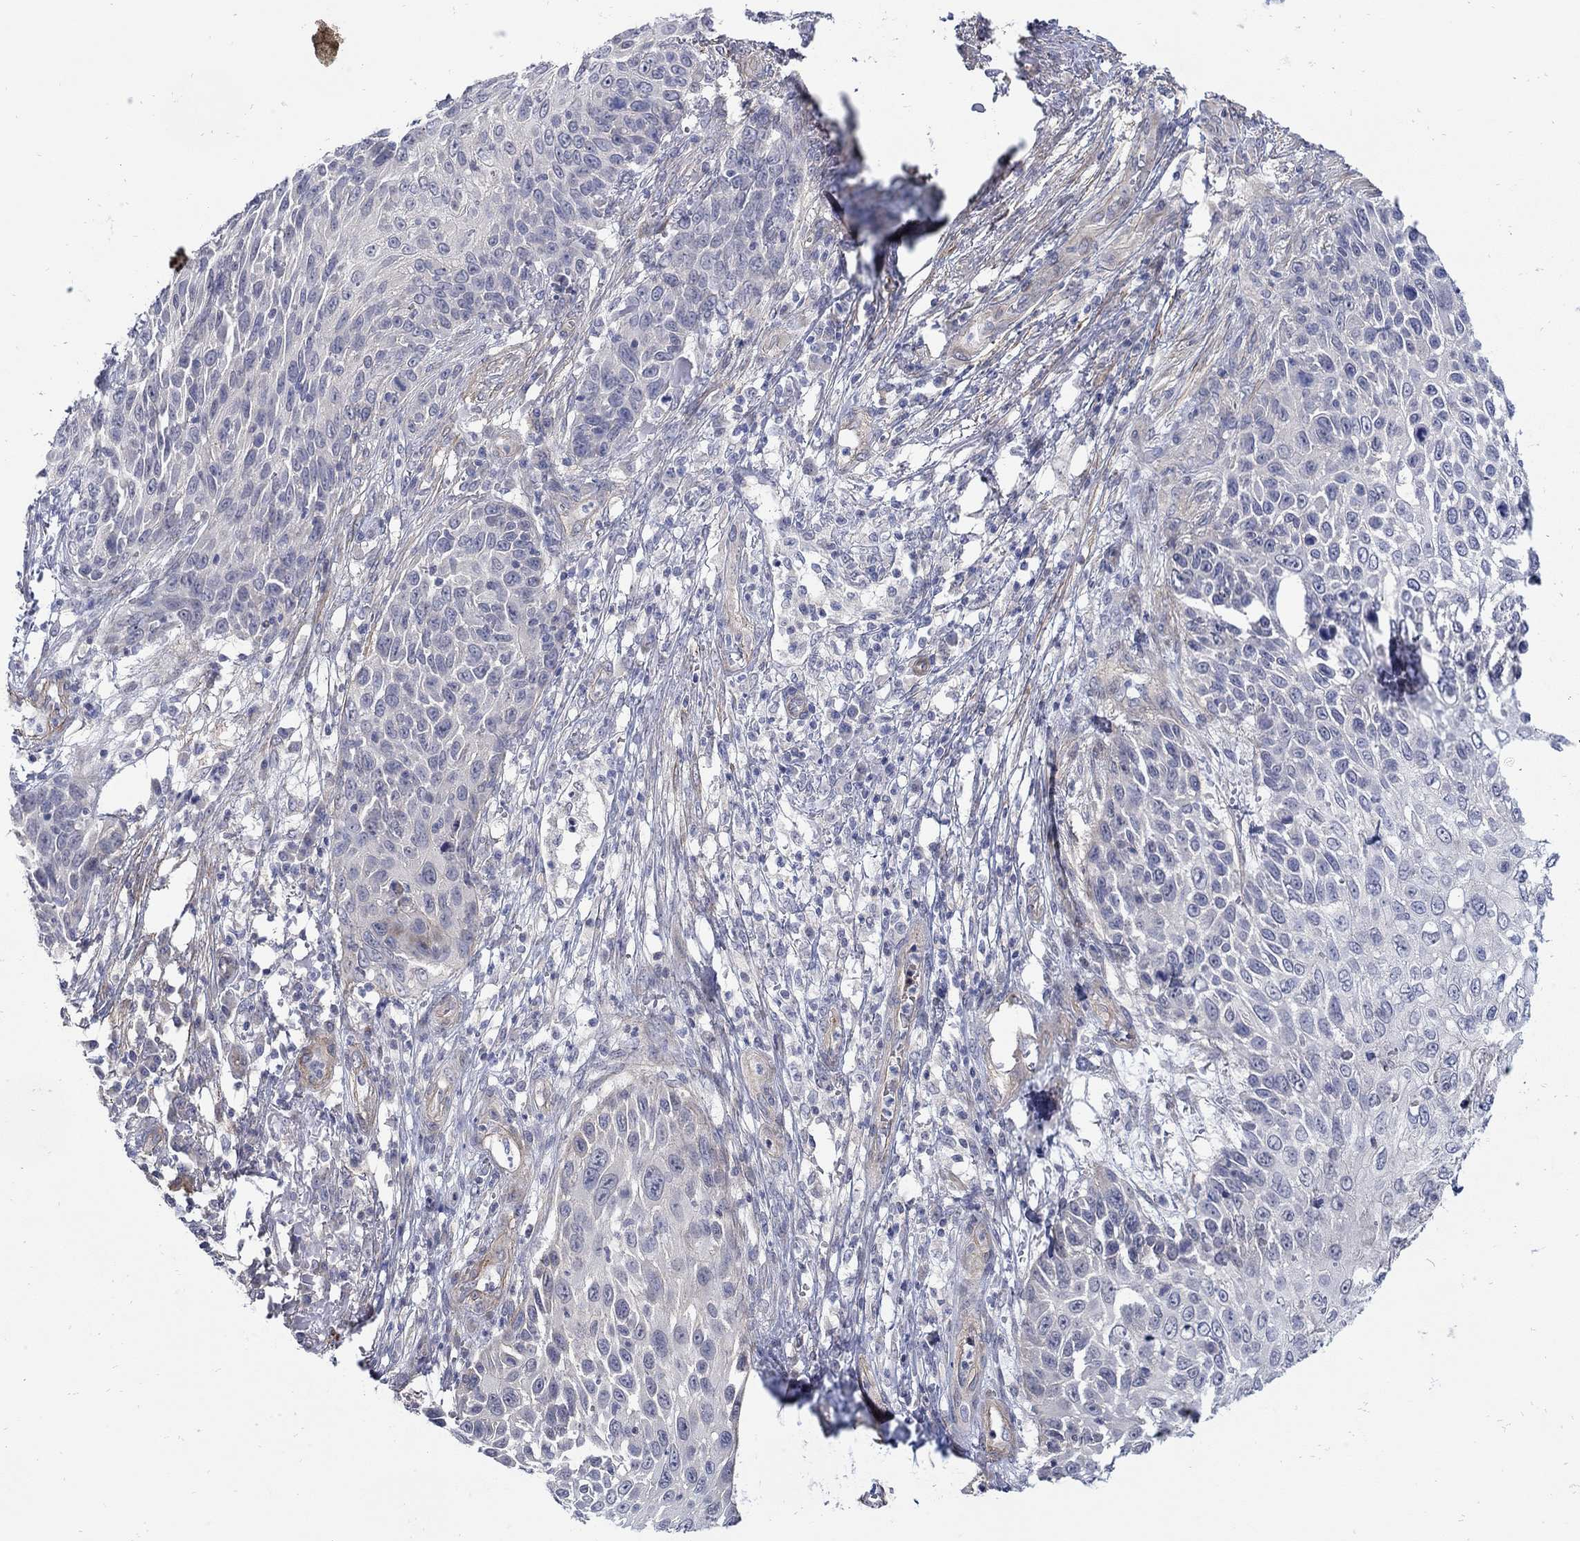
{"staining": {"intensity": "weak", "quantity": "<25%", "location": "cytoplasmic/membranous"}, "tissue": "skin cancer", "cell_type": "Tumor cells", "image_type": "cancer", "snomed": [{"axis": "morphology", "description": "Squamous cell carcinoma, NOS"}, {"axis": "topography", "description": "Skin"}], "caption": "Immunohistochemistry image of human skin squamous cell carcinoma stained for a protein (brown), which demonstrates no expression in tumor cells. Brightfield microscopy of IHC stained with DAB (brown) and hematoxylin (blue), captured at high magnification.", "gene": "SCN7A", "patient": {"sex": "male", "age": 92}}